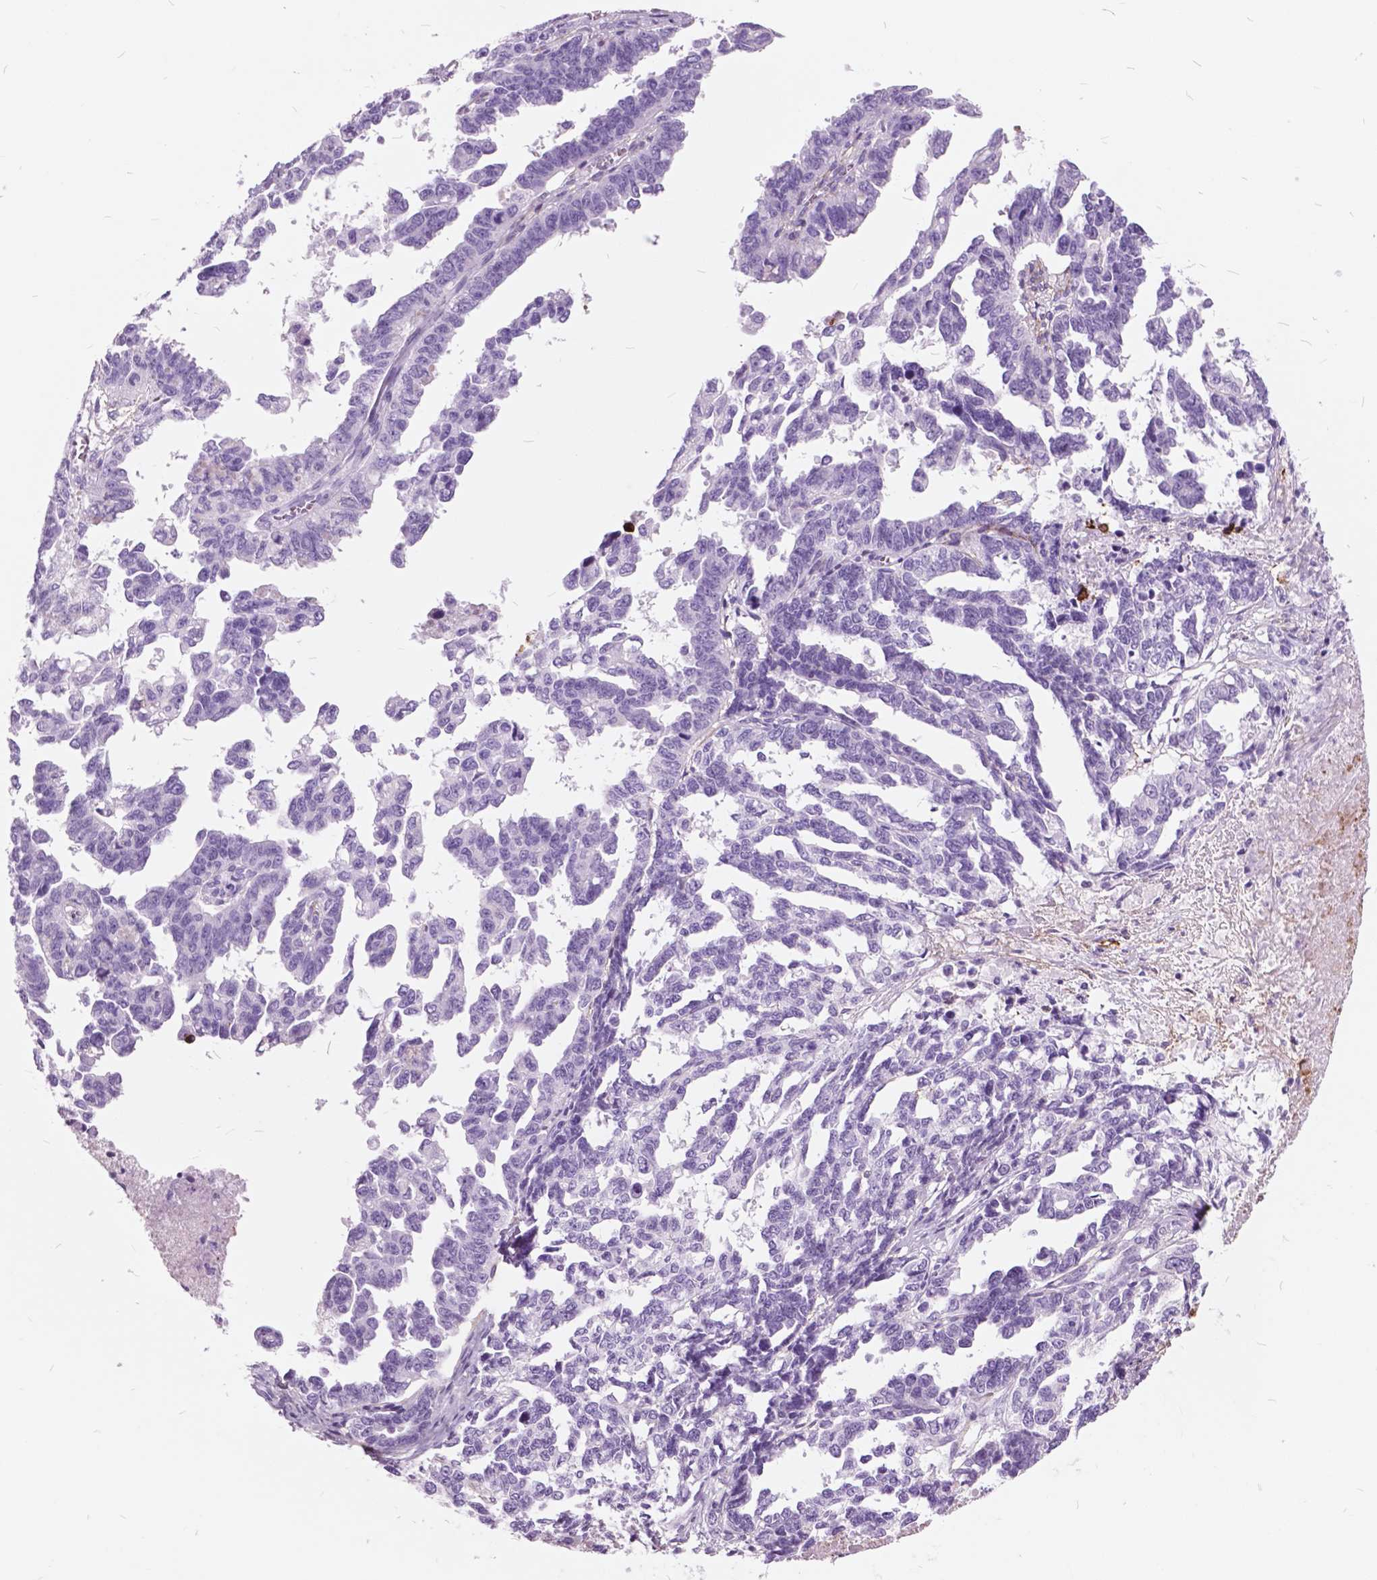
{"staining": {"intensity": "negative", "quantity": "none", "location": "none"}, "tissue": "ovarian cancer", "cell_type": "Tumor cells", "image_type": "cancer", "snomed": [{"axis": "morphology", "description": "Cystadenocarcinoma, serous, NOS"}, {"axis": "topography", "description": "Ovary"}], "caption": "The histopathology image demonstrates no significant expression in tumor cells of serous cystadenocarcinoma (ovarian).", "gene": "GDF9", "patient": {"sex": "female", "age": 69}}